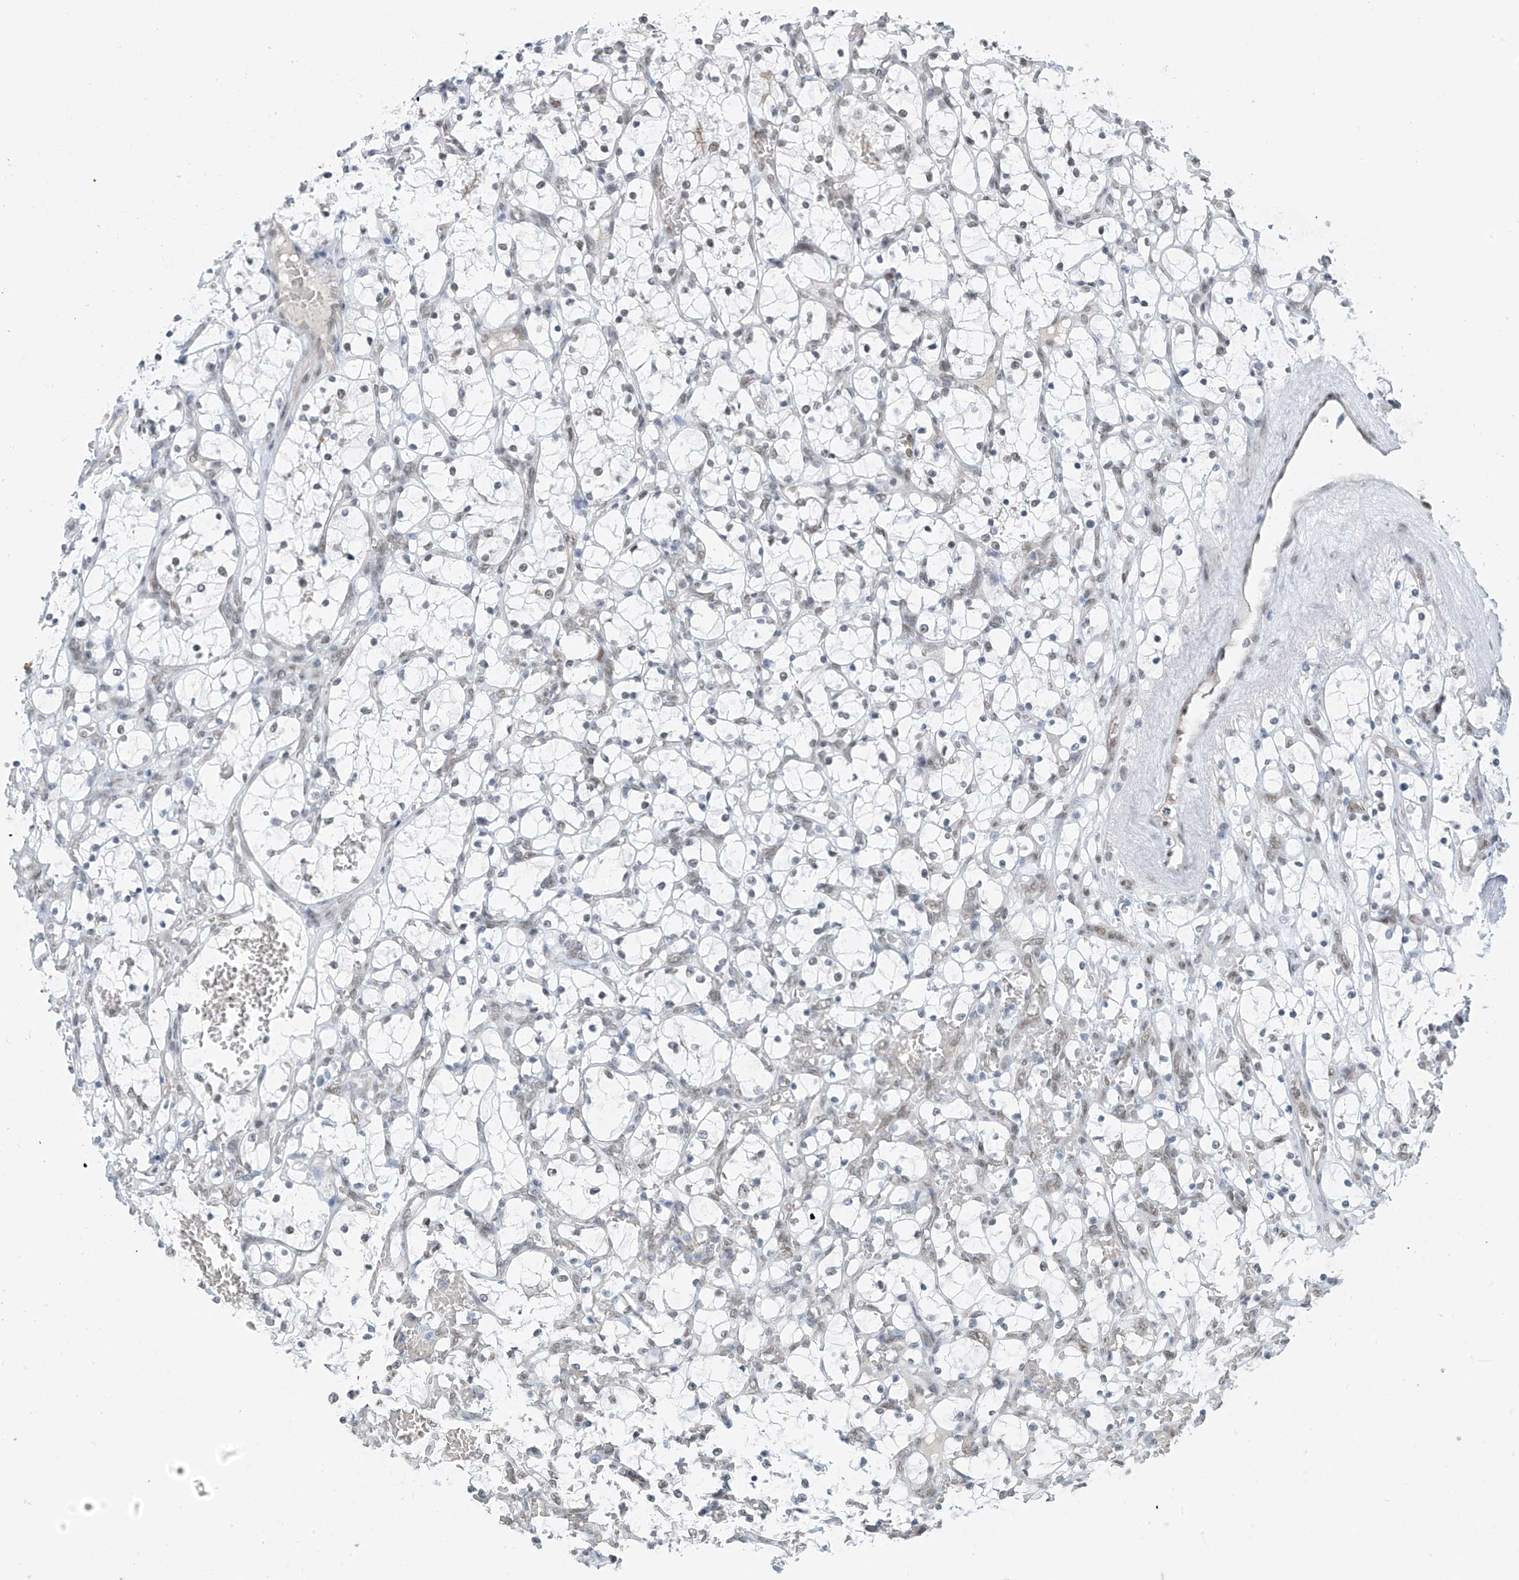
{"staining": {"intensity": "weak", "quantity": "<25%", "location": "nuclear"}, "tissue": "renal cancer", "cell_type": "Tumor cells", "image_type": "cancer", "snomed": [{"axis": "morphology", "description": "Adenocarcinoma, NOS"}, {"axis": "topography", "description": "Kidney"}], "caption": "DAB immunohistochemical staining of renal cancer demonstrates no significant positivity in tumor cells.", "gene": "MCM9", "patient": {"sex": "female", "age": 69}}